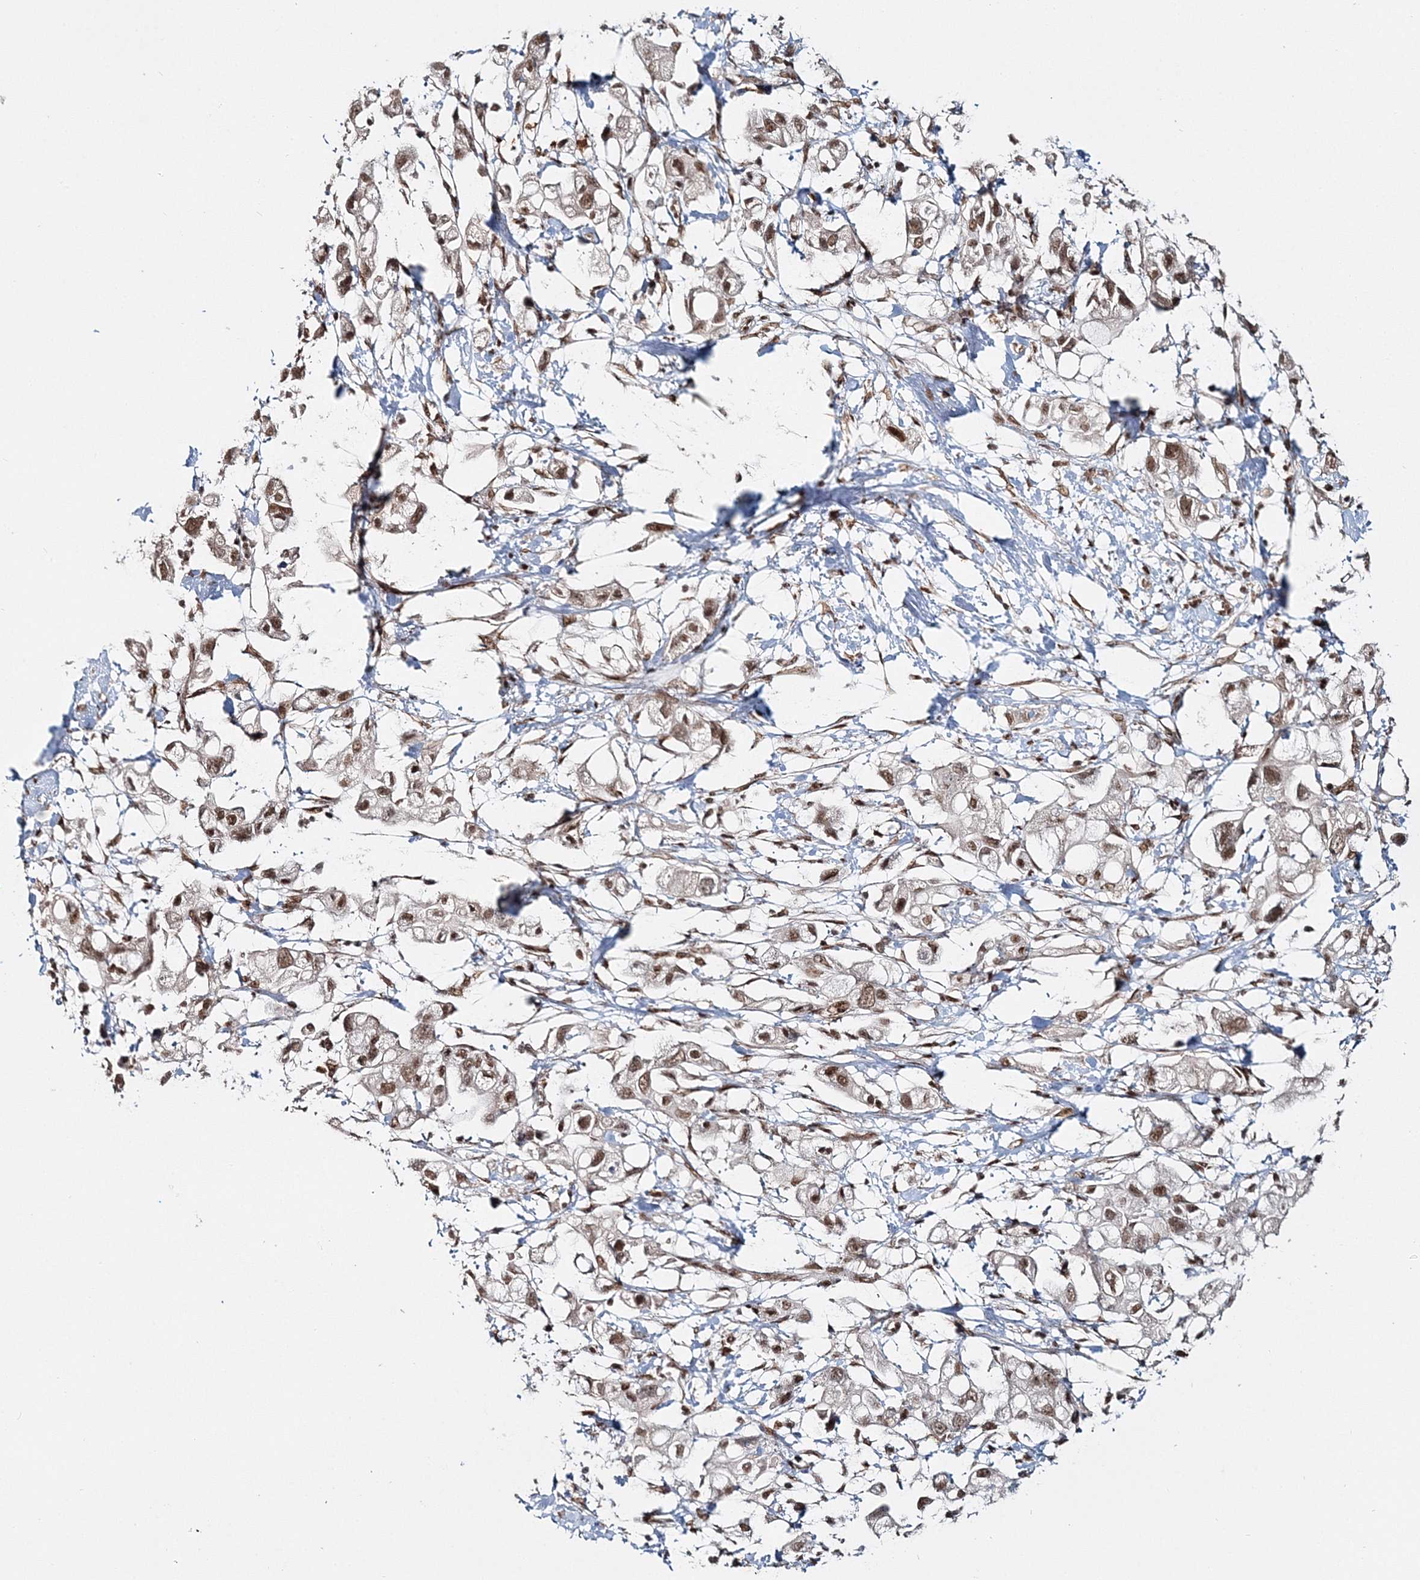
{"staining": {"intensity": "moderate", "quantity": ">75%", "location": "nuclear"}, "tissue": "pancreatic cancer", "cell_type": "Tumor cells", "image_type": "cancer", "snomed": [{"axis": "morphology", "description": "Adenocarcinoma, NOS"}, {"axis": "topography", "description": "Pancreas"}], "caption": "Immunohistochemistry (IHC) histopathology image of pancreatic adenocarcinoma stained for a protein (brown), which exhibits medium levels of moderate nuclear staining in approximately >75% of tumor cells.", "gene": "QRICH1", "patient": {"sex": "female", "age": 56}}